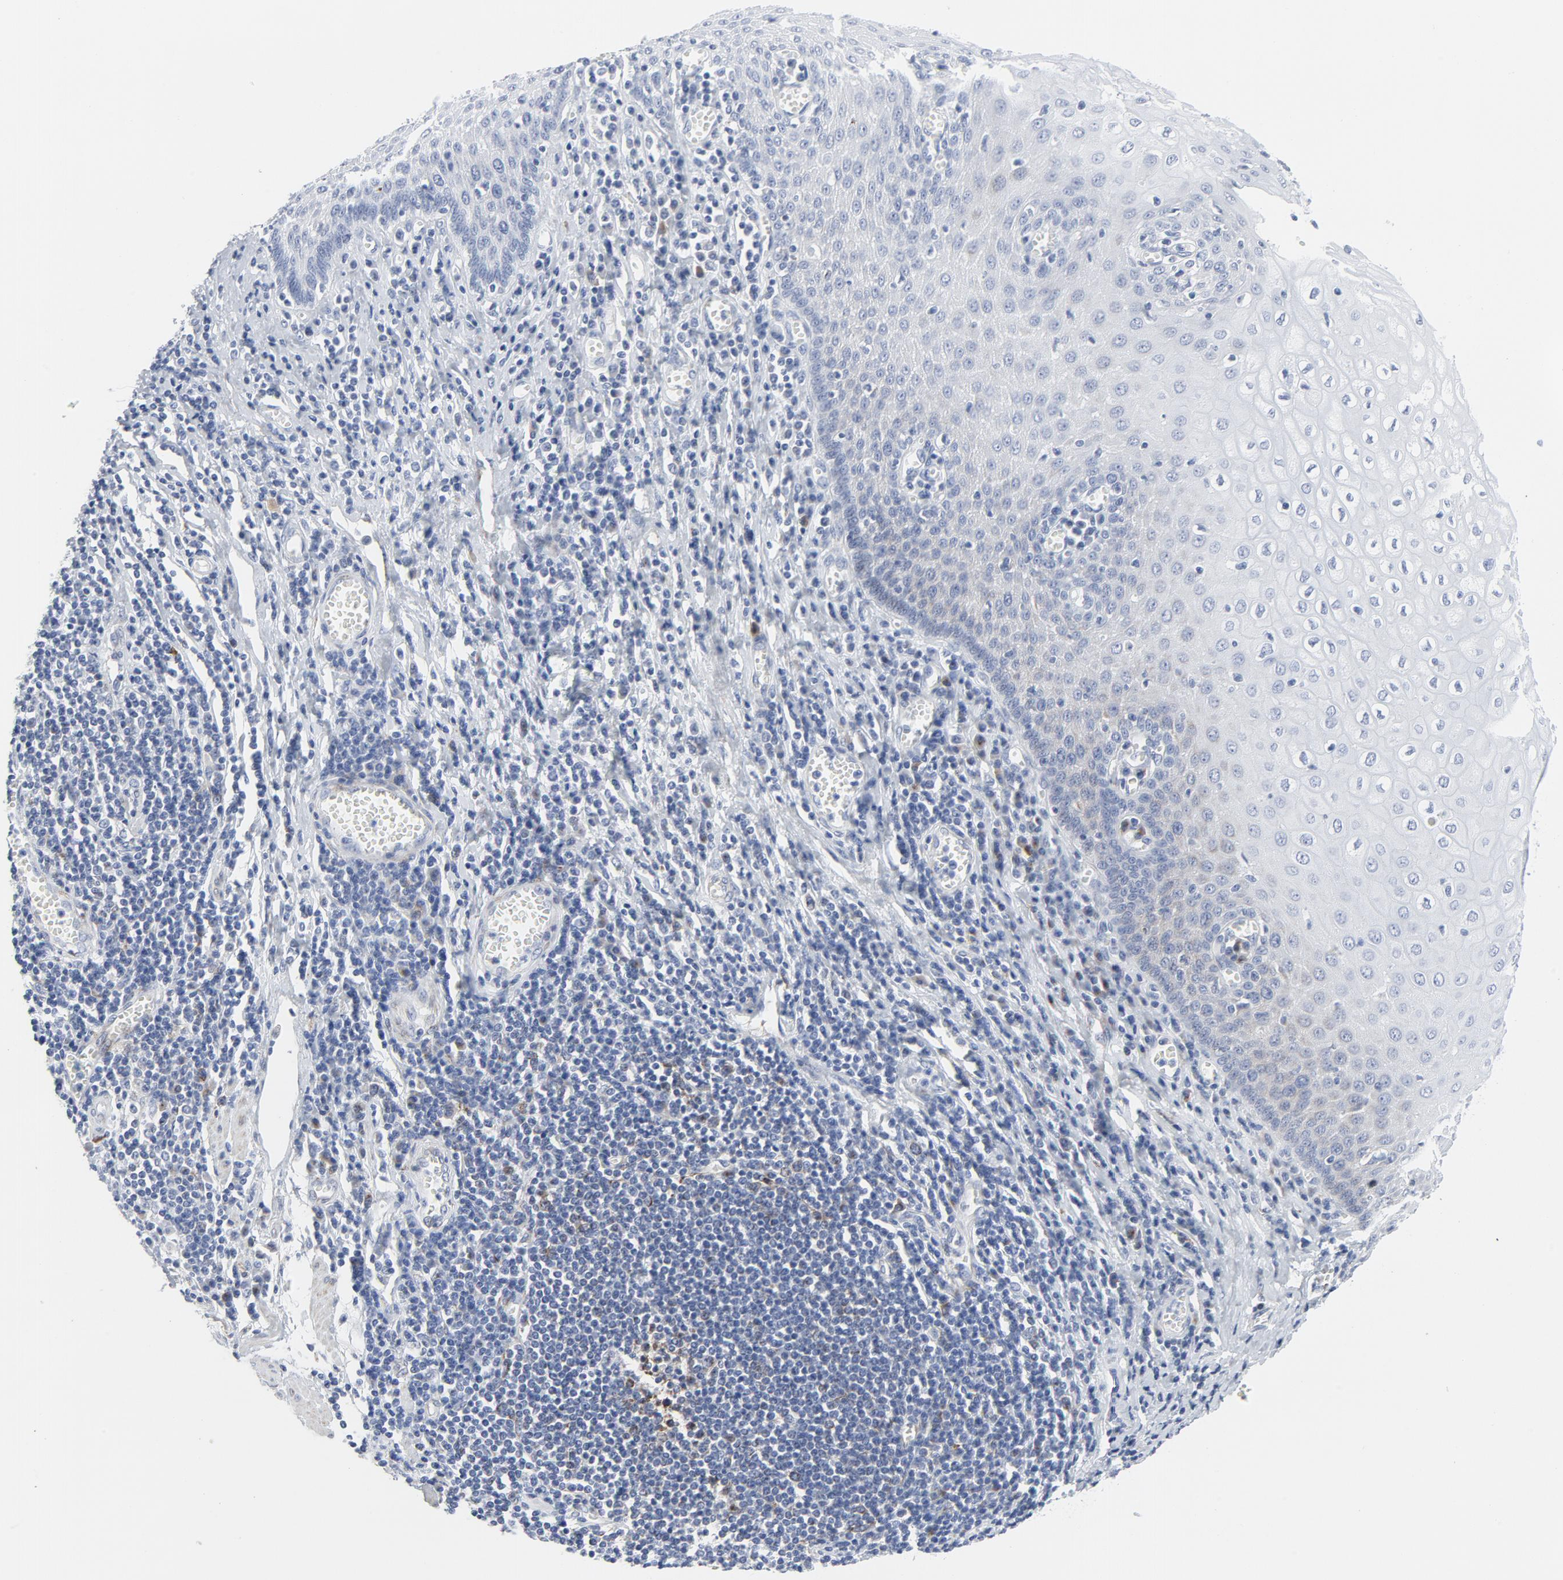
{"staining": {"intensity": "weak", "quantity": "25%-75%", "location": "cytoplasmic/membranous"}, "tissue": "esophagus", "cell_type": "Squamous epithelial cells", "image_type": "normal", "snomed": [{"axis": "morphology", "description": "Normal tissue, NOS"}, {"axis": "morphology", "description": "Squamous cell carcinoma, NOS"}, {"axis": "topography", "description": "Esophagus"}], "caption": "Immunohistochemical staining of benign human esophagus reveals weak cytoplasmic/membranous protein expression in approximately 25%-75% of squamous epithelial cells.", "gene": "TUBB1", "patient": {"sex": "male", "age": 65}}